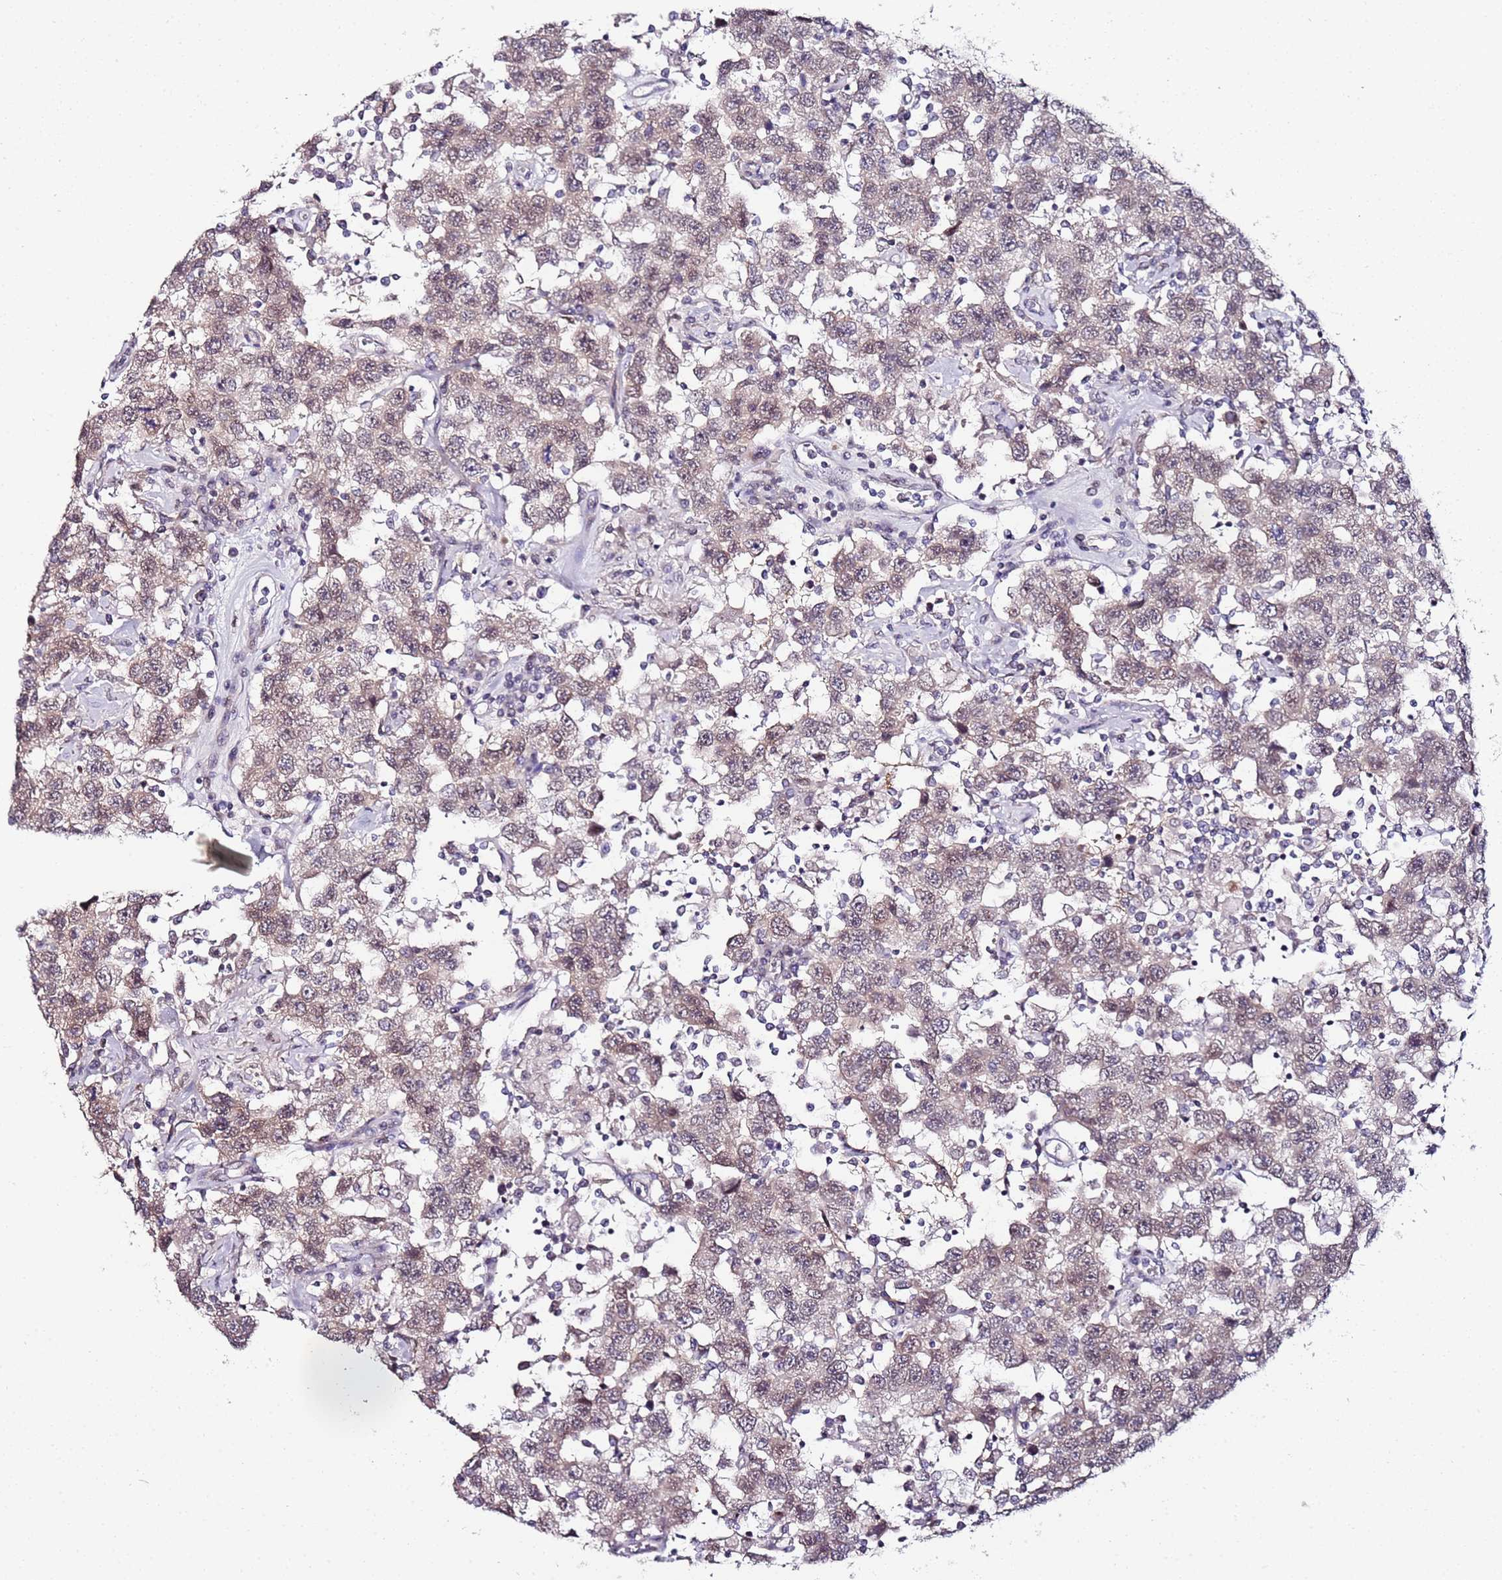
{"staining": {"intensity": "weak", "quantity": "25%-75%", "location": "cytoplasmic/membranous,nuclear"}, "tissue": "testis cancer", "cell_type": "Tumor cells", "image_type": "cancer", "snomed": [{"axis": "morphology", "description": "Seminoma, NOS"}, {"axis": "topography", "description": "Testis"}], "caption": "Tumor cells reveal low levels of weak cytoplasmic/membranous and nuclear staining in about 25%-75% of cells in human testis seminoma.", "gene": "DUSP28", "patient": {"sex": "male", "age": 41}}